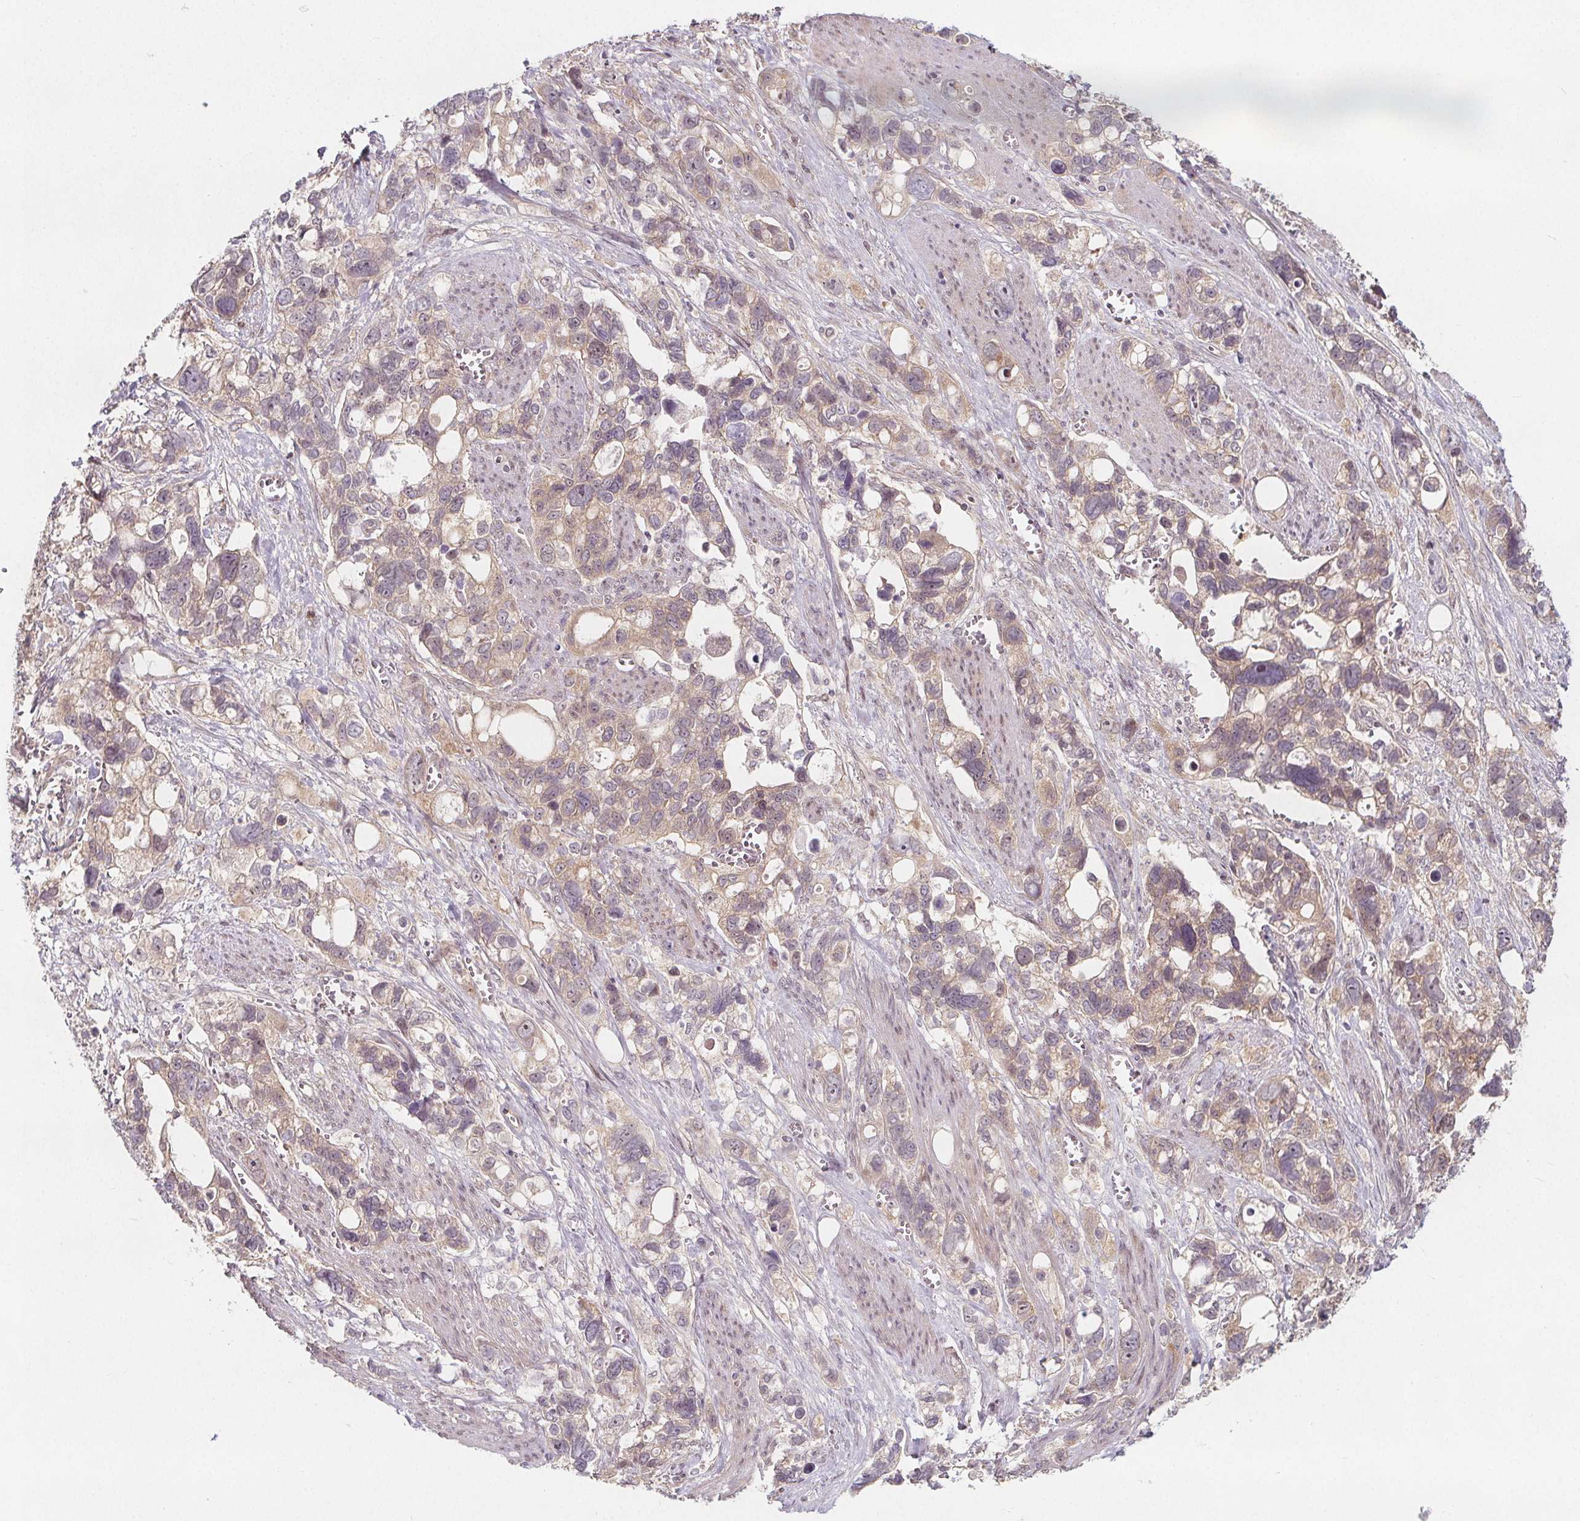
{"staining": {"intensity": "weak", "quantity": "<25%", "location": "cytoplasmic/membranous"}, "tissue": "stomach cancer", "cell_type": "Tumor cells", "image_type": "cancer", "snomed": [{"axis": "morphology", "description": "Adenocarcinoma, NOS"}, {"axis": "topography", "description": "Stomach, upper"}], "caption": "Stomach cancer was stained to show a protein in brown. There is no significant staining in tumor cells. Nuclei are stained in blue.", "gene": "AKT1S1", "patient": {"sex": "female", "age": 81}}